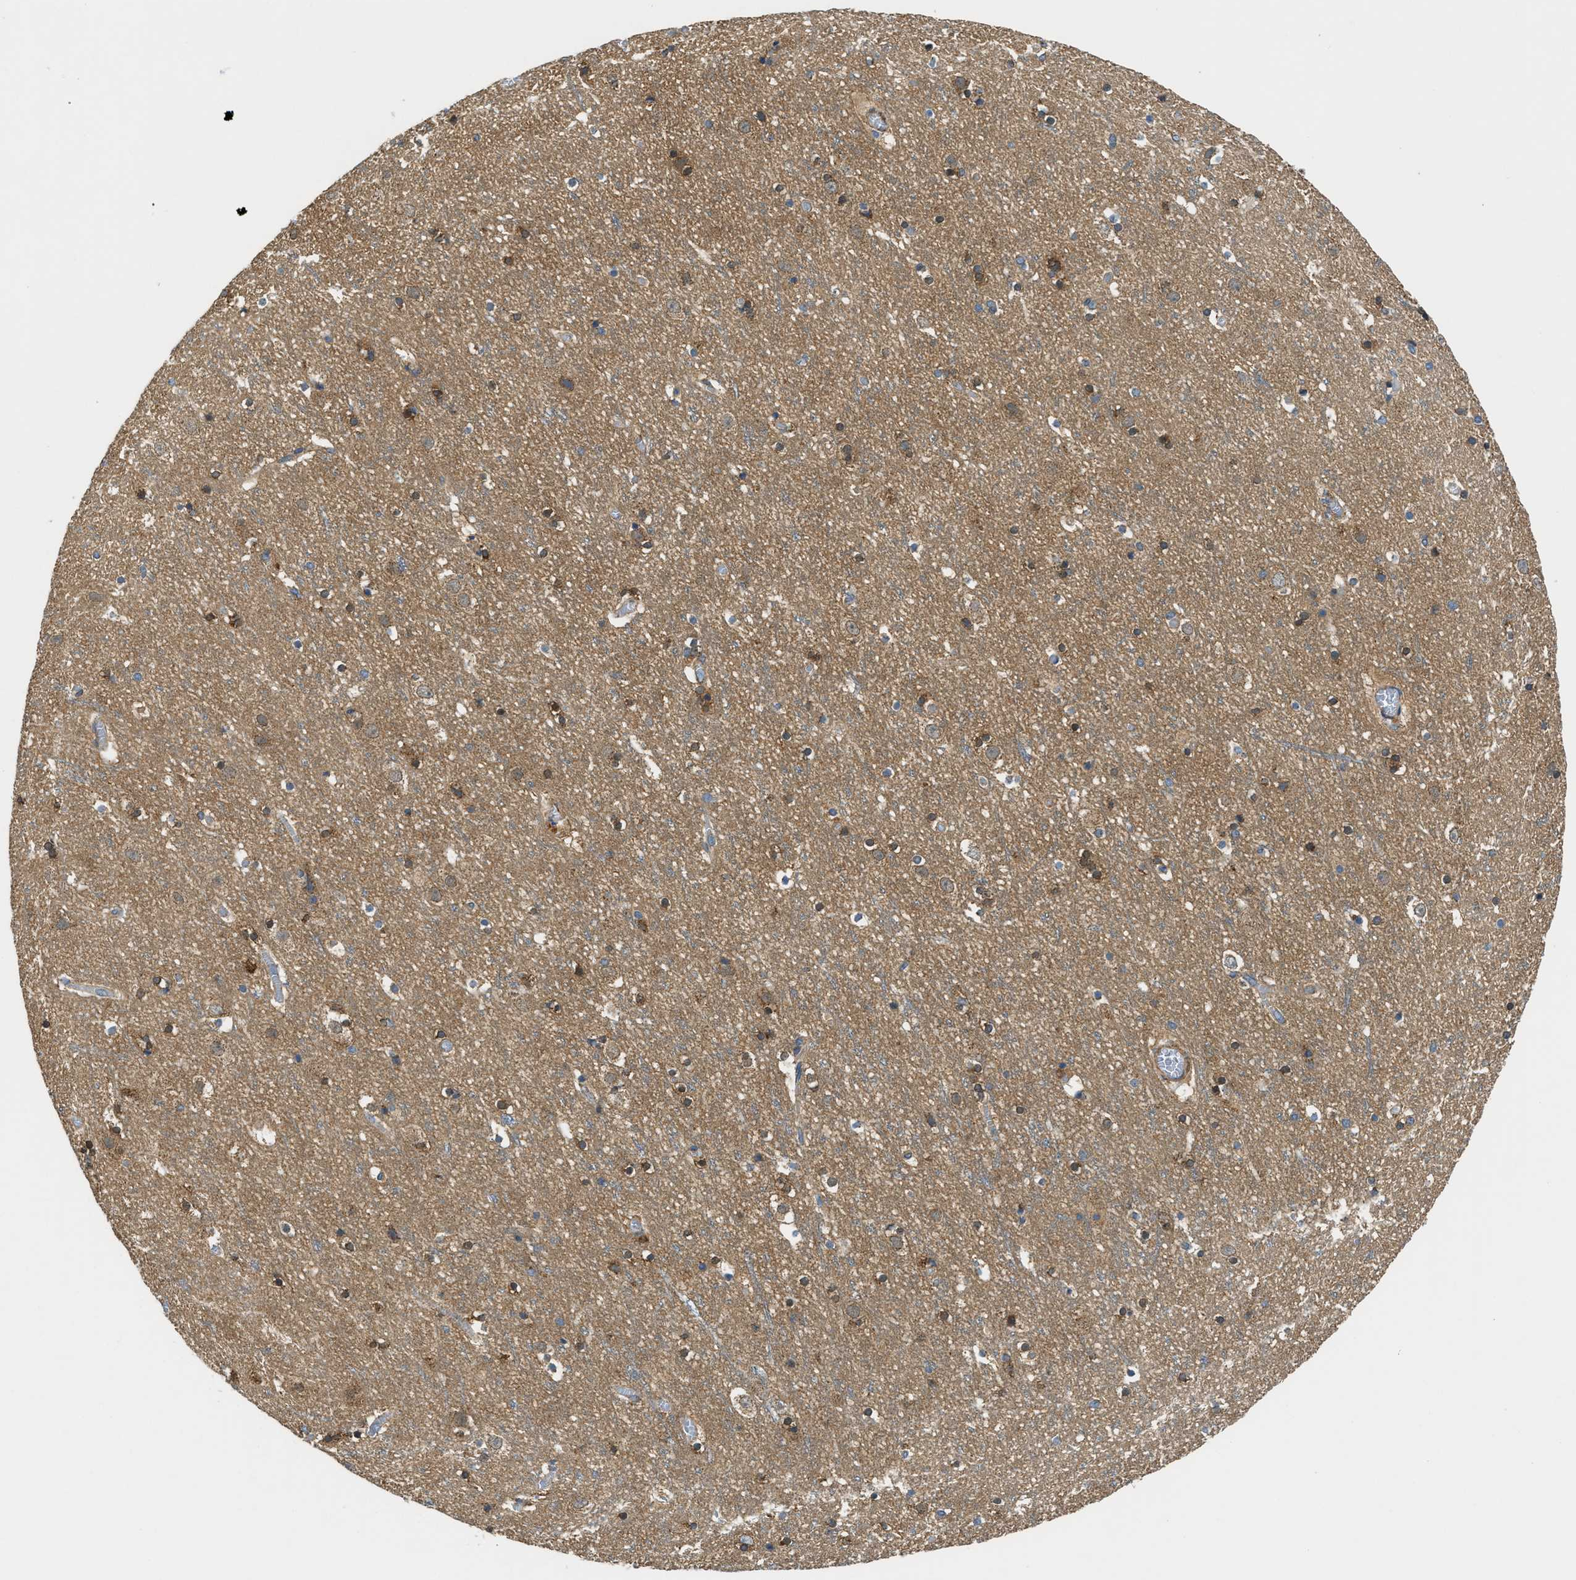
{"staining": {"intensity": "moderate", "quantity": "25%-75%", "location": "cytoplasmic/membranous"}, "tissue": "cerebral cortex", "cell_type": "Endothelial cells", "image_type": "normal", "snomed": [{"axis": "morphology", "description": "Normal tissue, NOS"}, {"axis": "topography", "description": "Cerebral cortex"}], "caption": "Immunohistochemistry (IHC) (DAB) staining of normal human cerebral cortex demonstrates moderate cytoplasmic/membranous protein expression in about 25%-75% of endothelial cells.", "gene": "STK33", "patient": {"sex": "male", "age": 45}}